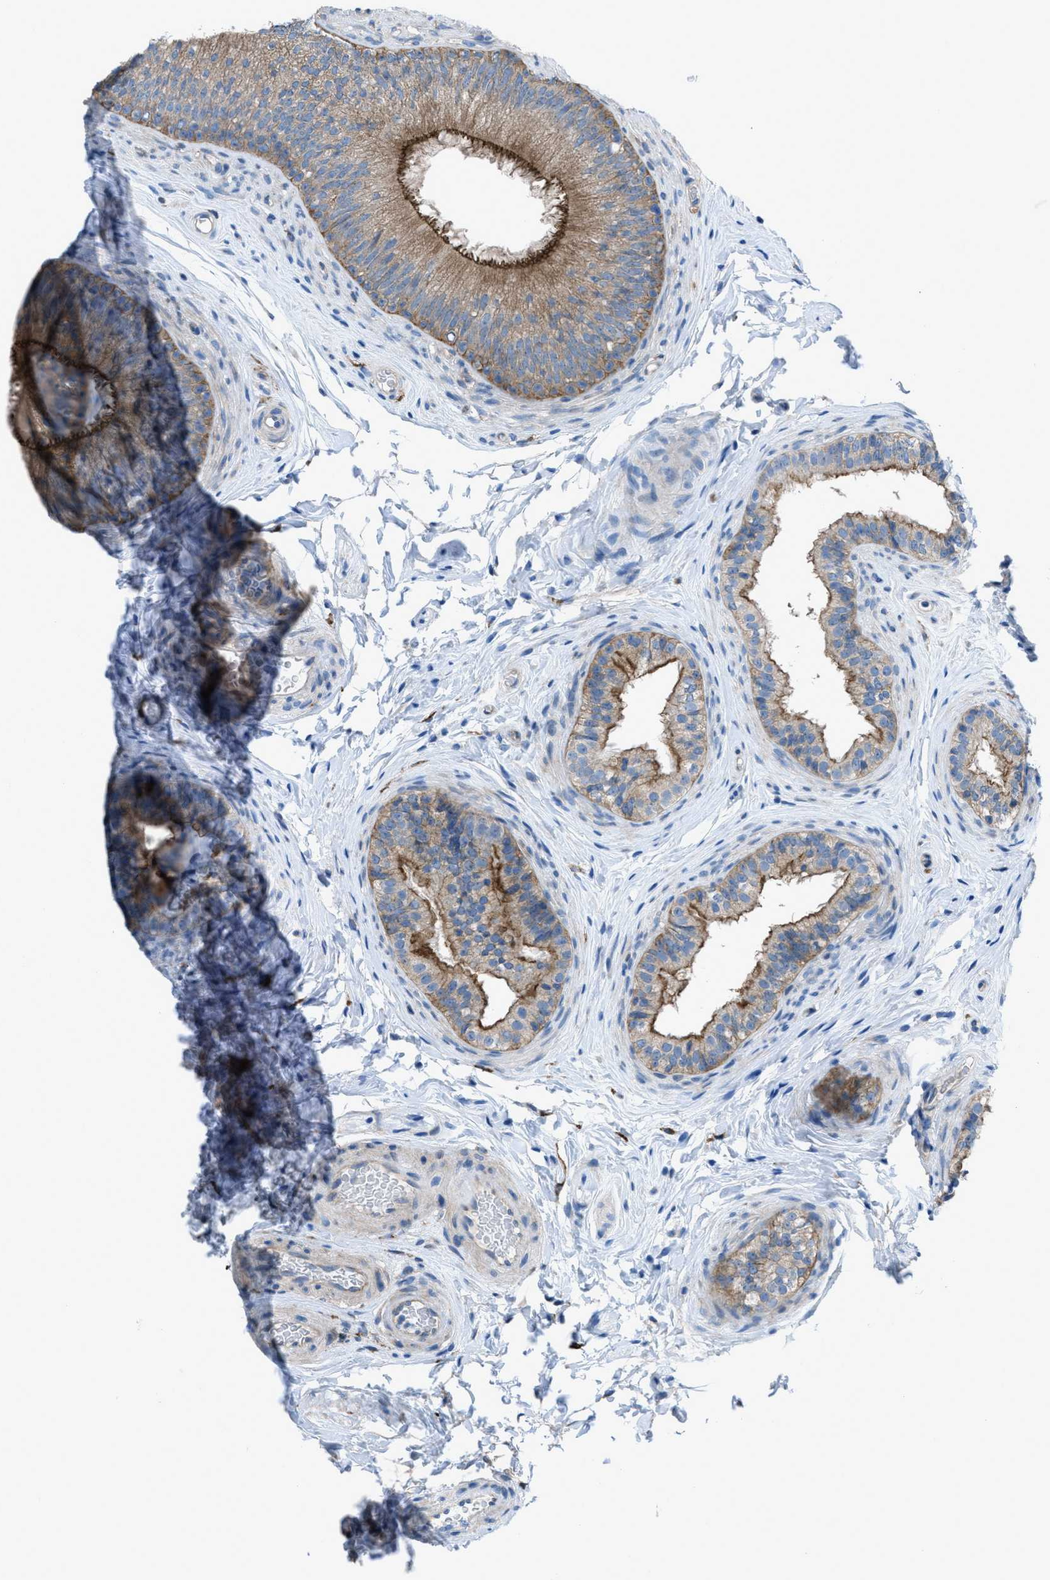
{"staining": {"intensity": "moderate", "quantity": ">75%", "location": "cytoplasmic/membranous"}, "tissue": "epididymis", "cell_type": "Glandular cells", "image_type": "normal", "snomed": [{"axis": "morphology", "description": "Normal tissue, NOS"}, {"axis": "topography", "description": "Testis"}, {"axis": "topography", "description": "Epididymis"}], "caption": "Glandular cells show moderate cytoplasmic/membranous positivity in approximately >75% of cells in normal epididymis.", "gene": "EGFR", "patient": {"sex": "male", "age": 36}}